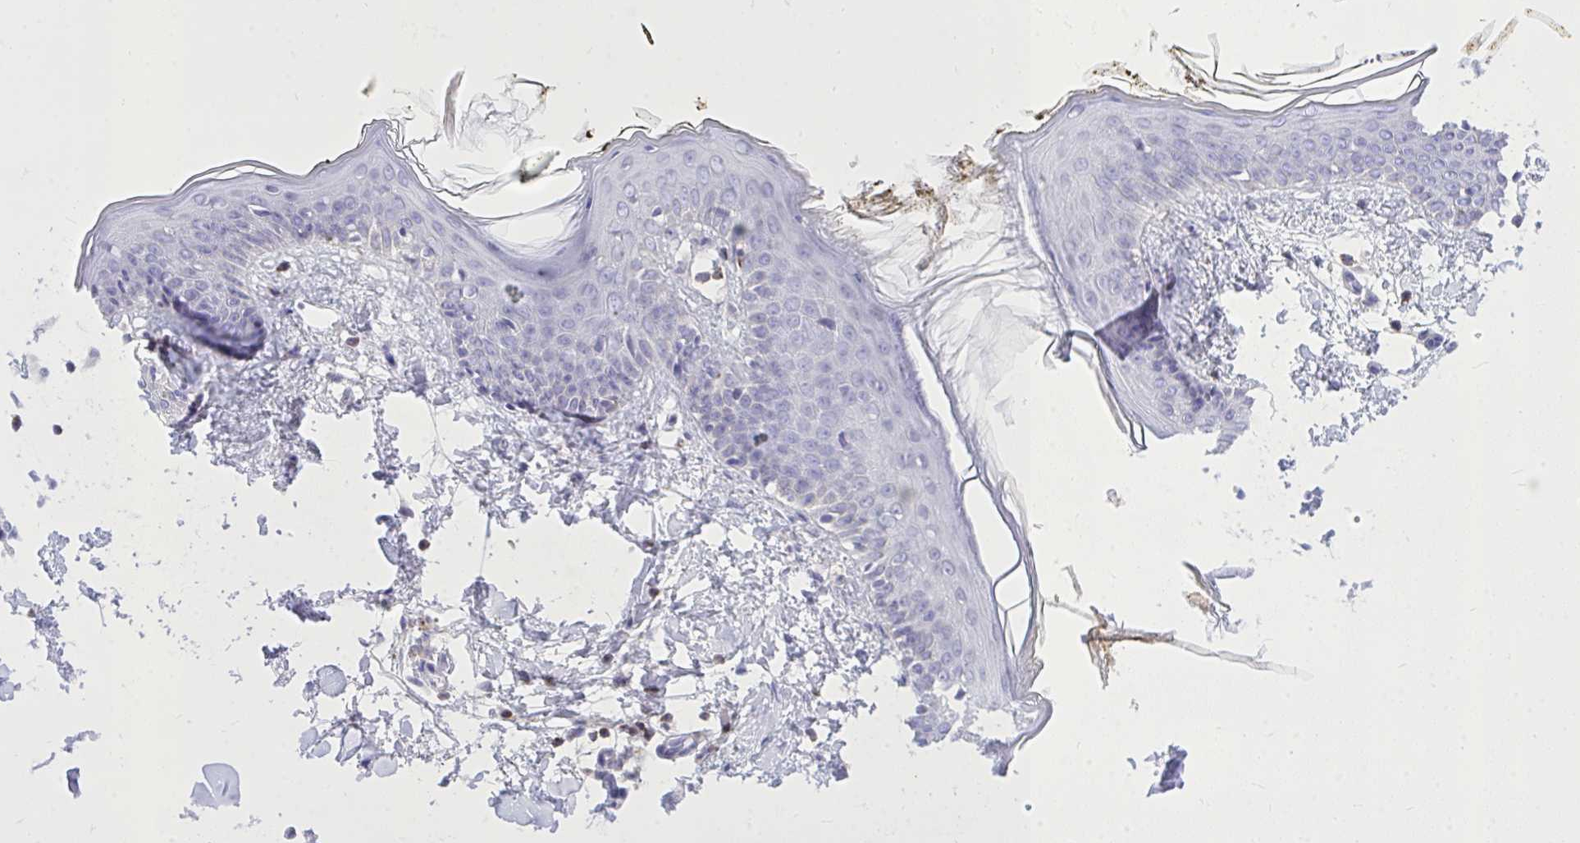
{"staining": {"intensity": "negative", "quantity": "none", "location": "none"}, "tissue": "skin", "cell_type": "Fibroblasts", "image_type": "normal", "snomed": [{"axis": "morphology", "description": "Normal tissue, NOS"}, {"axis": "topography", "description": "Skin"}], "caption": "A micrograph of skin stained for a protein exhibits no brown staining in fibroblasts. Nuclei are stained in blue.", "gene": "CXCL8", "patient": {"sex": "female", "age": 34}}